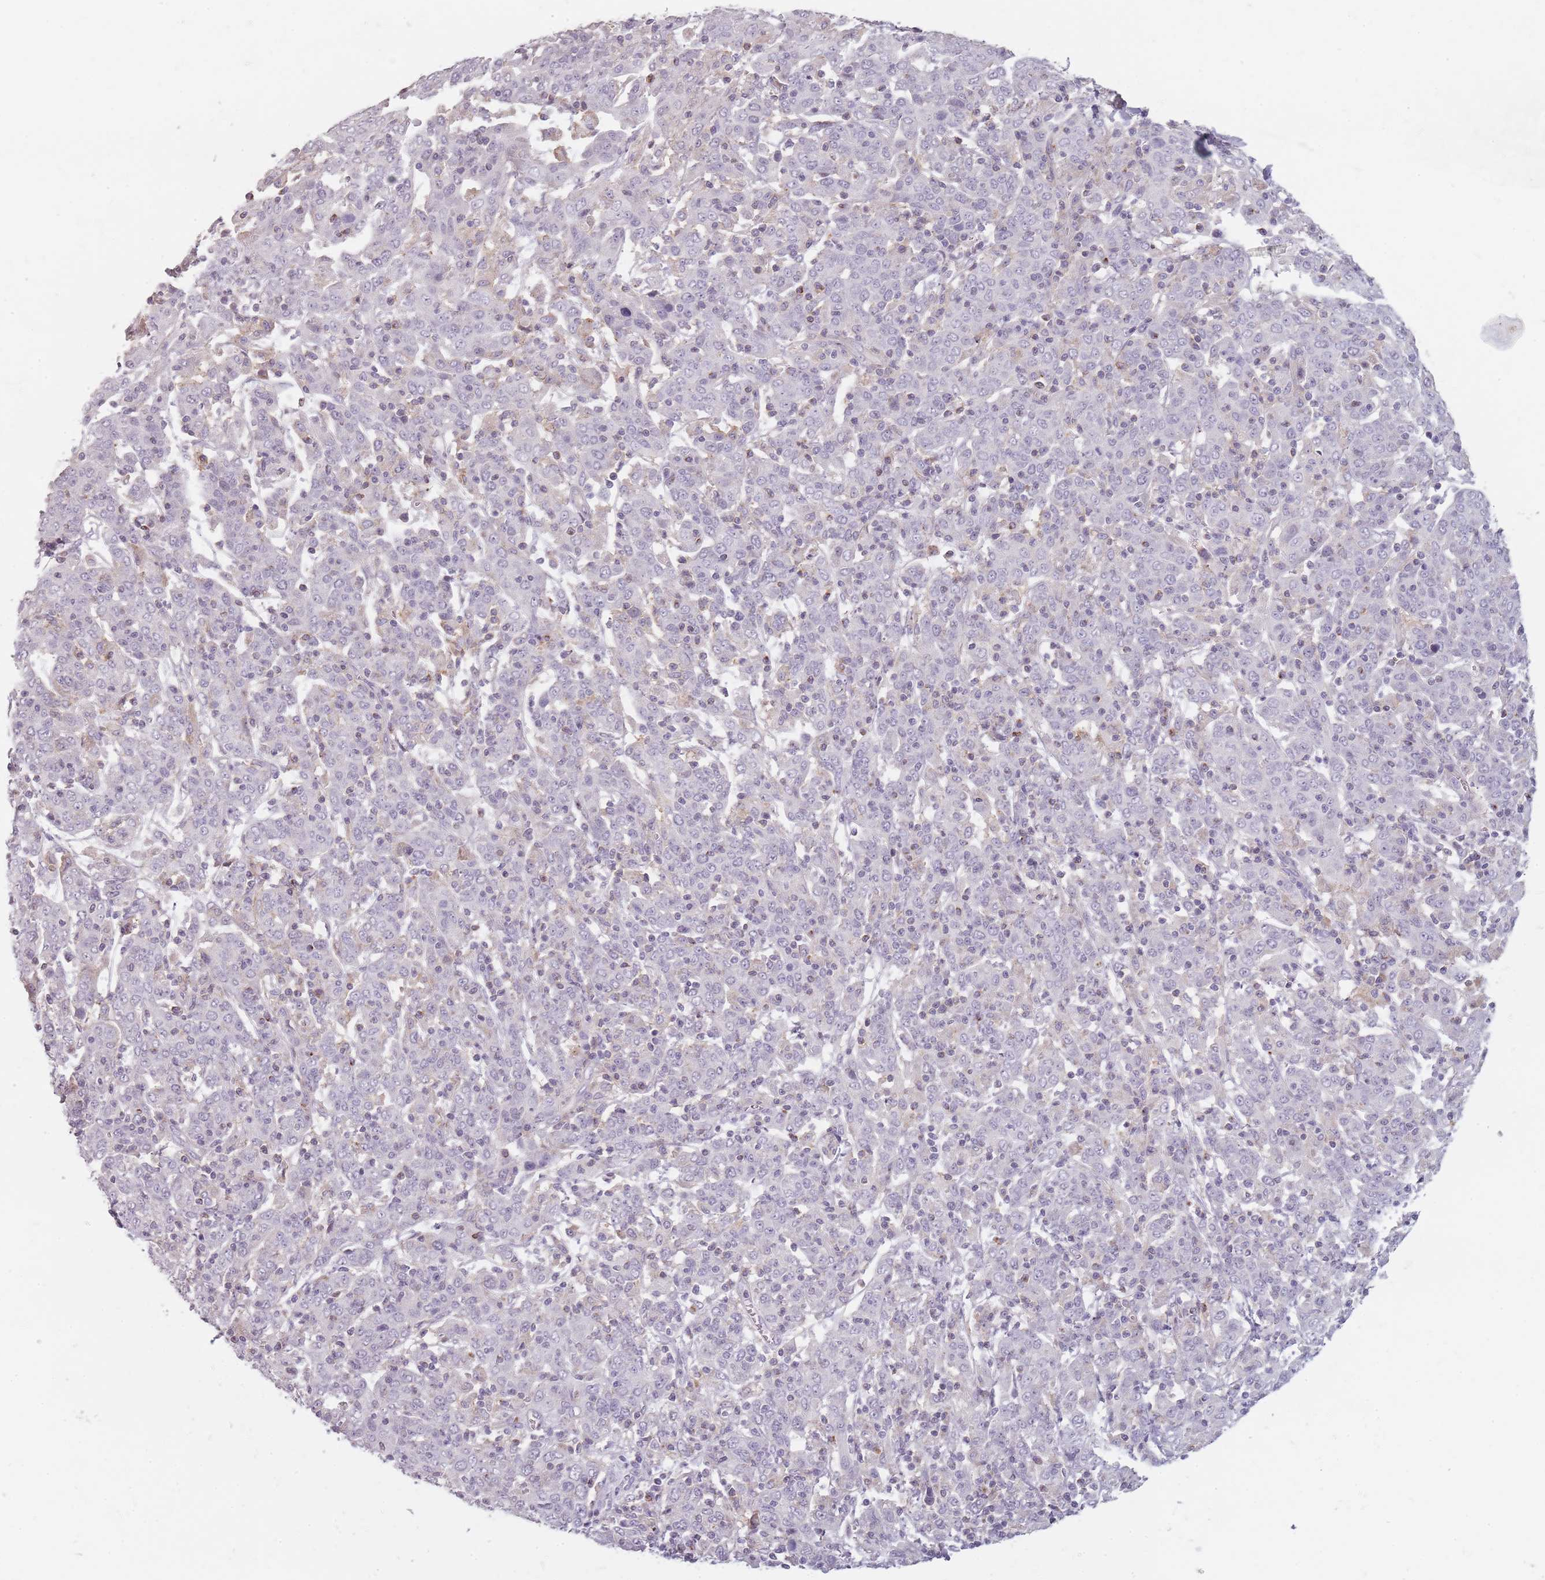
{"staining": {"intensity": "negative", "quantity": "none", "location": "none"}, "tissue": "cervical cancer", "cell_type": "Tumor cells", "image_type": "cancer", "snomed": [{"axis": "morphology", "description": "Squamous cell carcinoma, NOS"}, {"axis": "topography", "description": "Cervix"}], "caption": "Immunohistochemistry (IHC) histopathology image of neoplastic tissue: squamous cell carcinoma (cervical) stained with DAB (3,3'-diaminobenzidine) reveals no significant protein positivity in tumor cells. The staining was performed using DAB to visualize the protein expression in brown, while the nuclei were stained in blue with hematoxylin (Magnification: 20x).", "gene": "SYNGR3", "patient": {"sex": "female", "age": 67}}